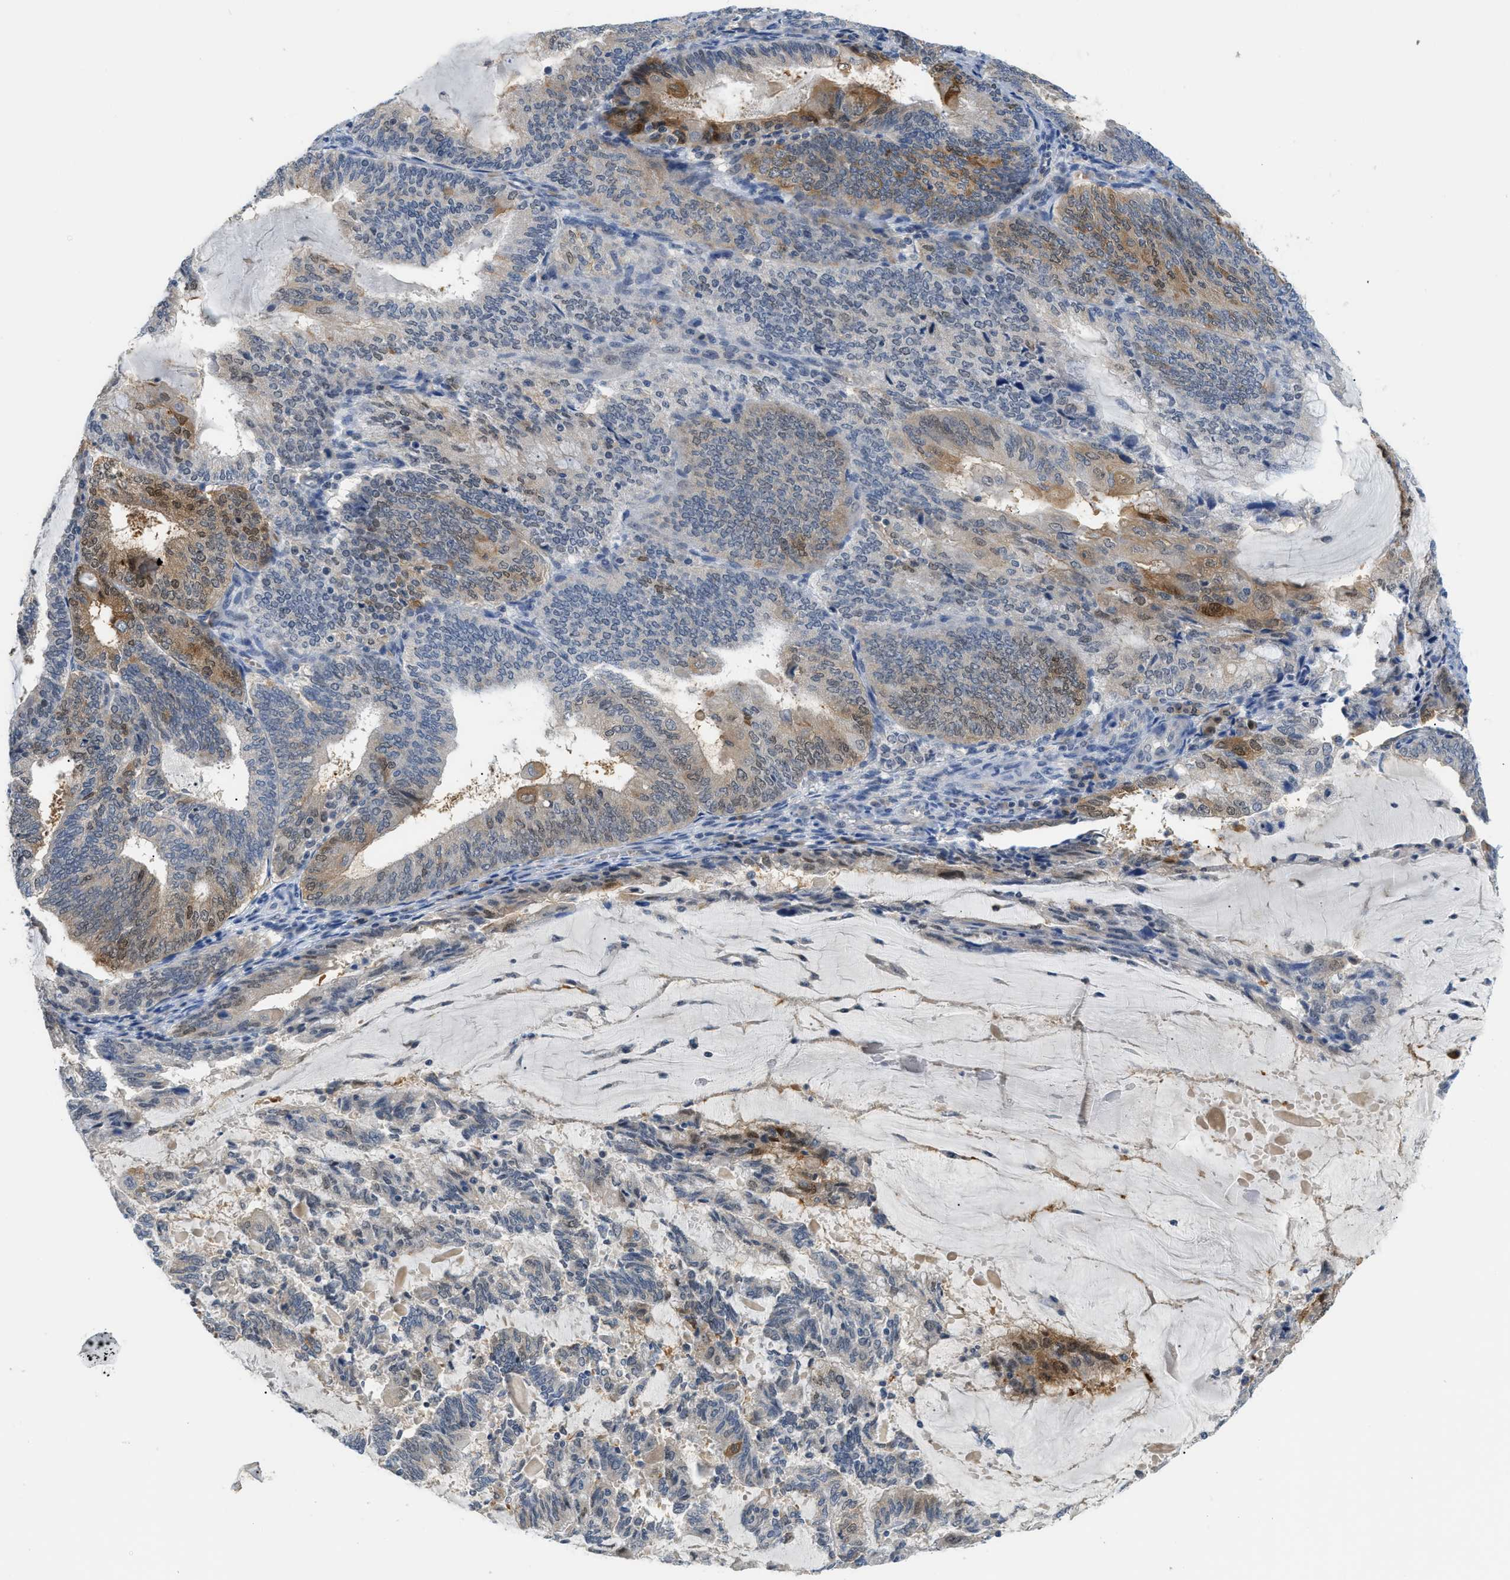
{"staining": {"intensity": "moderate", "quantity": "25%-75%", "location": "cytoplasmic/membranous"}, "tissue": "endometrial cancer", "cell_type": "Tumor cells", "image_type": "cancer", "snomed": [{"axis": "morphology", "description": "Adenocarcinoma, NOS"}, {"axis": "topography", "description": "Endometrium"}], "caption": "High-power microscopy captured an immunohistochemistry histopathology image of endometrial cancer, revealing moderate cytoplasmic/membranous staining in about 25%-75% of tumor cells.", "gene": "PSAT1", "patient": {"sex": "female", "age": 81}}